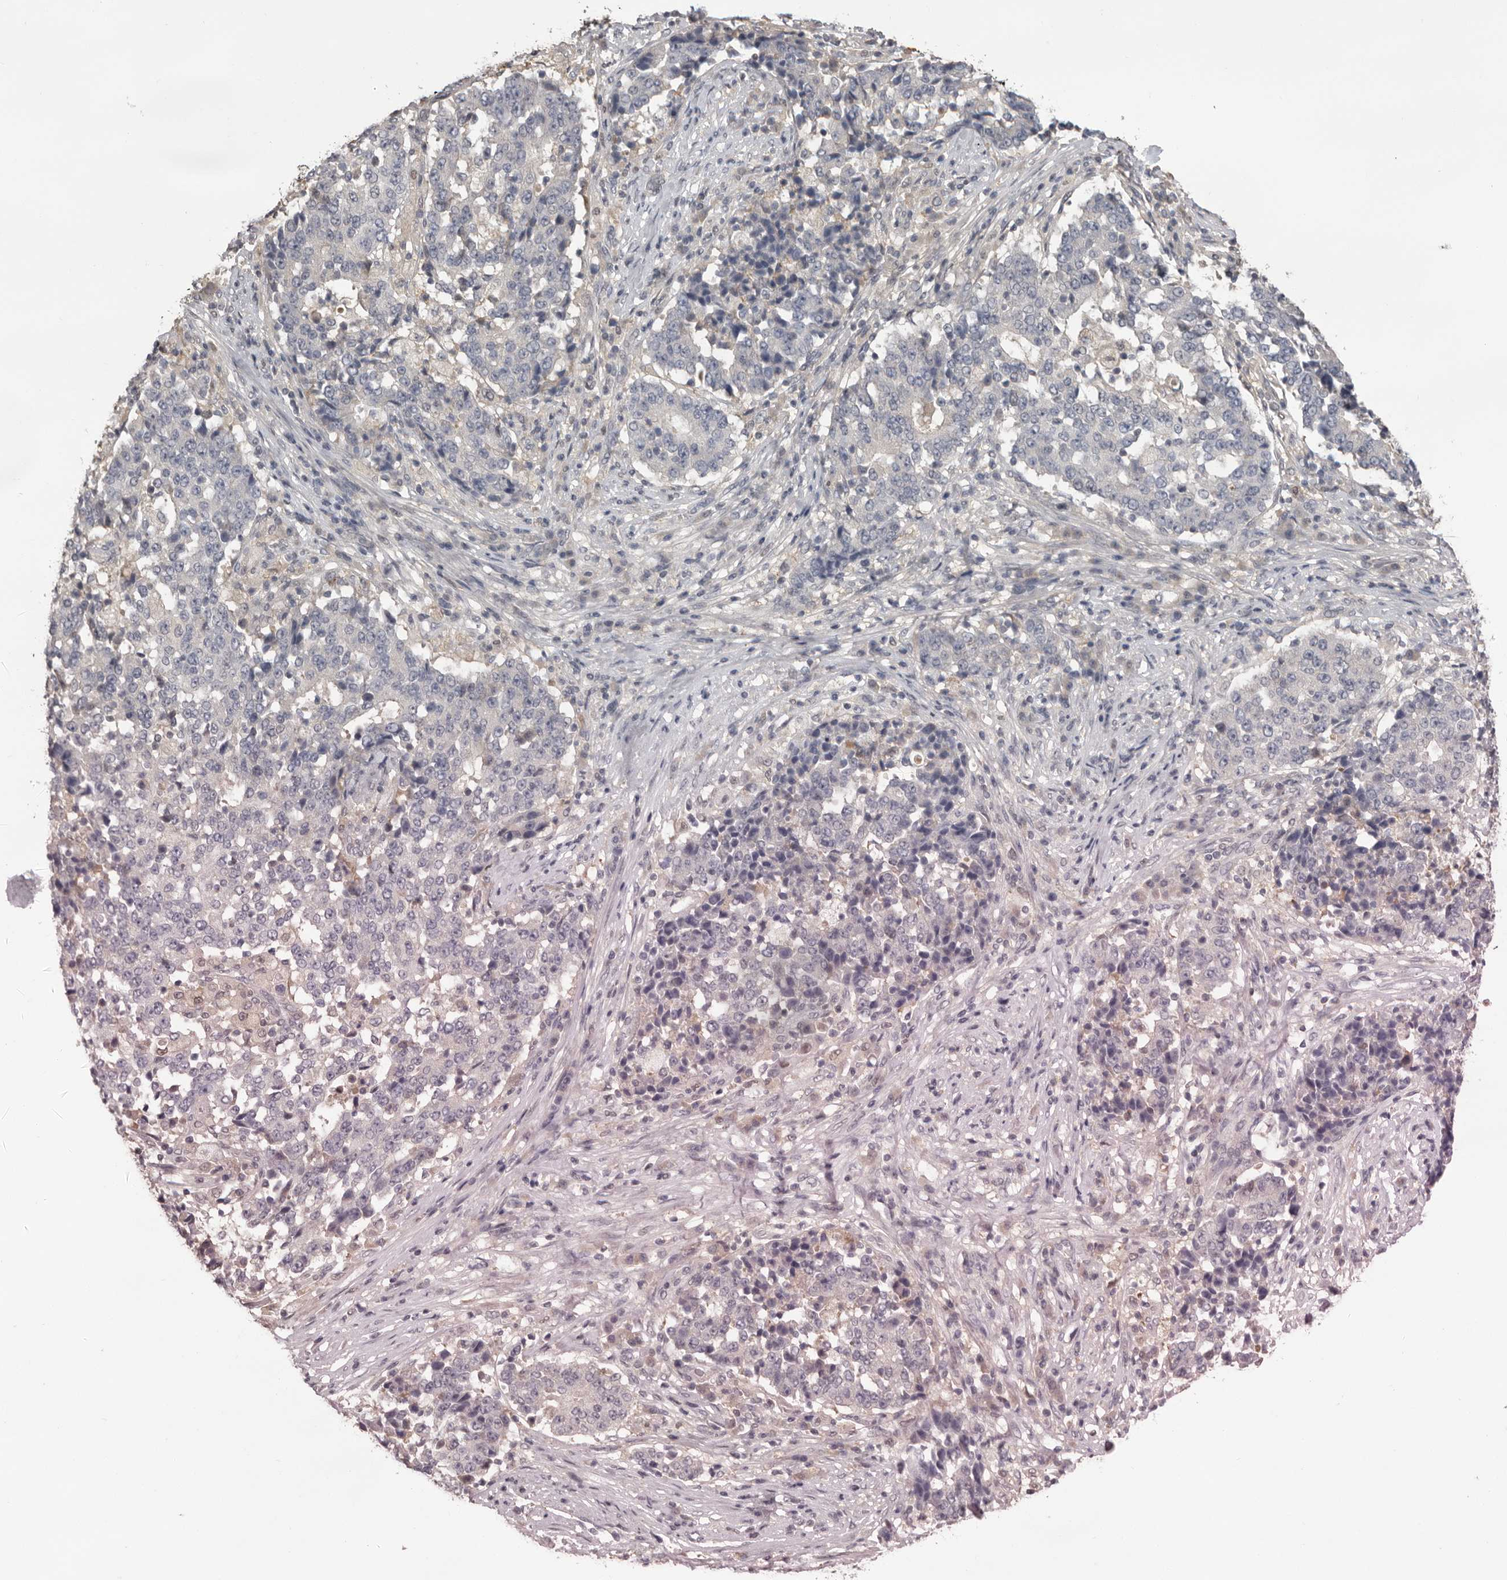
{"staining": {"intensity": "negative", "quantity": "none", "location": "none"}, "tissue": "stomach cancer", "cell_type": "Tumor cells", "image_type": "cancer", "snomed": [{"axis": "morphology", "description": "Adenocarcinoma, NOS"}, {"axis": "topography", "description": "Stomach"}], "caption": "Photomicrograph shows no protein staining in tumor cells of stomach adenocarcinoma tissue. The staining was performed using DAB (3,3'-diaminobenzidine) to visualize the protein expression in brown, while the nuclei were stained in blue with hematoxylin (Magnification: 20x).", "gene": "MDH1", "patient": {"sex": "male", "age": 59}}